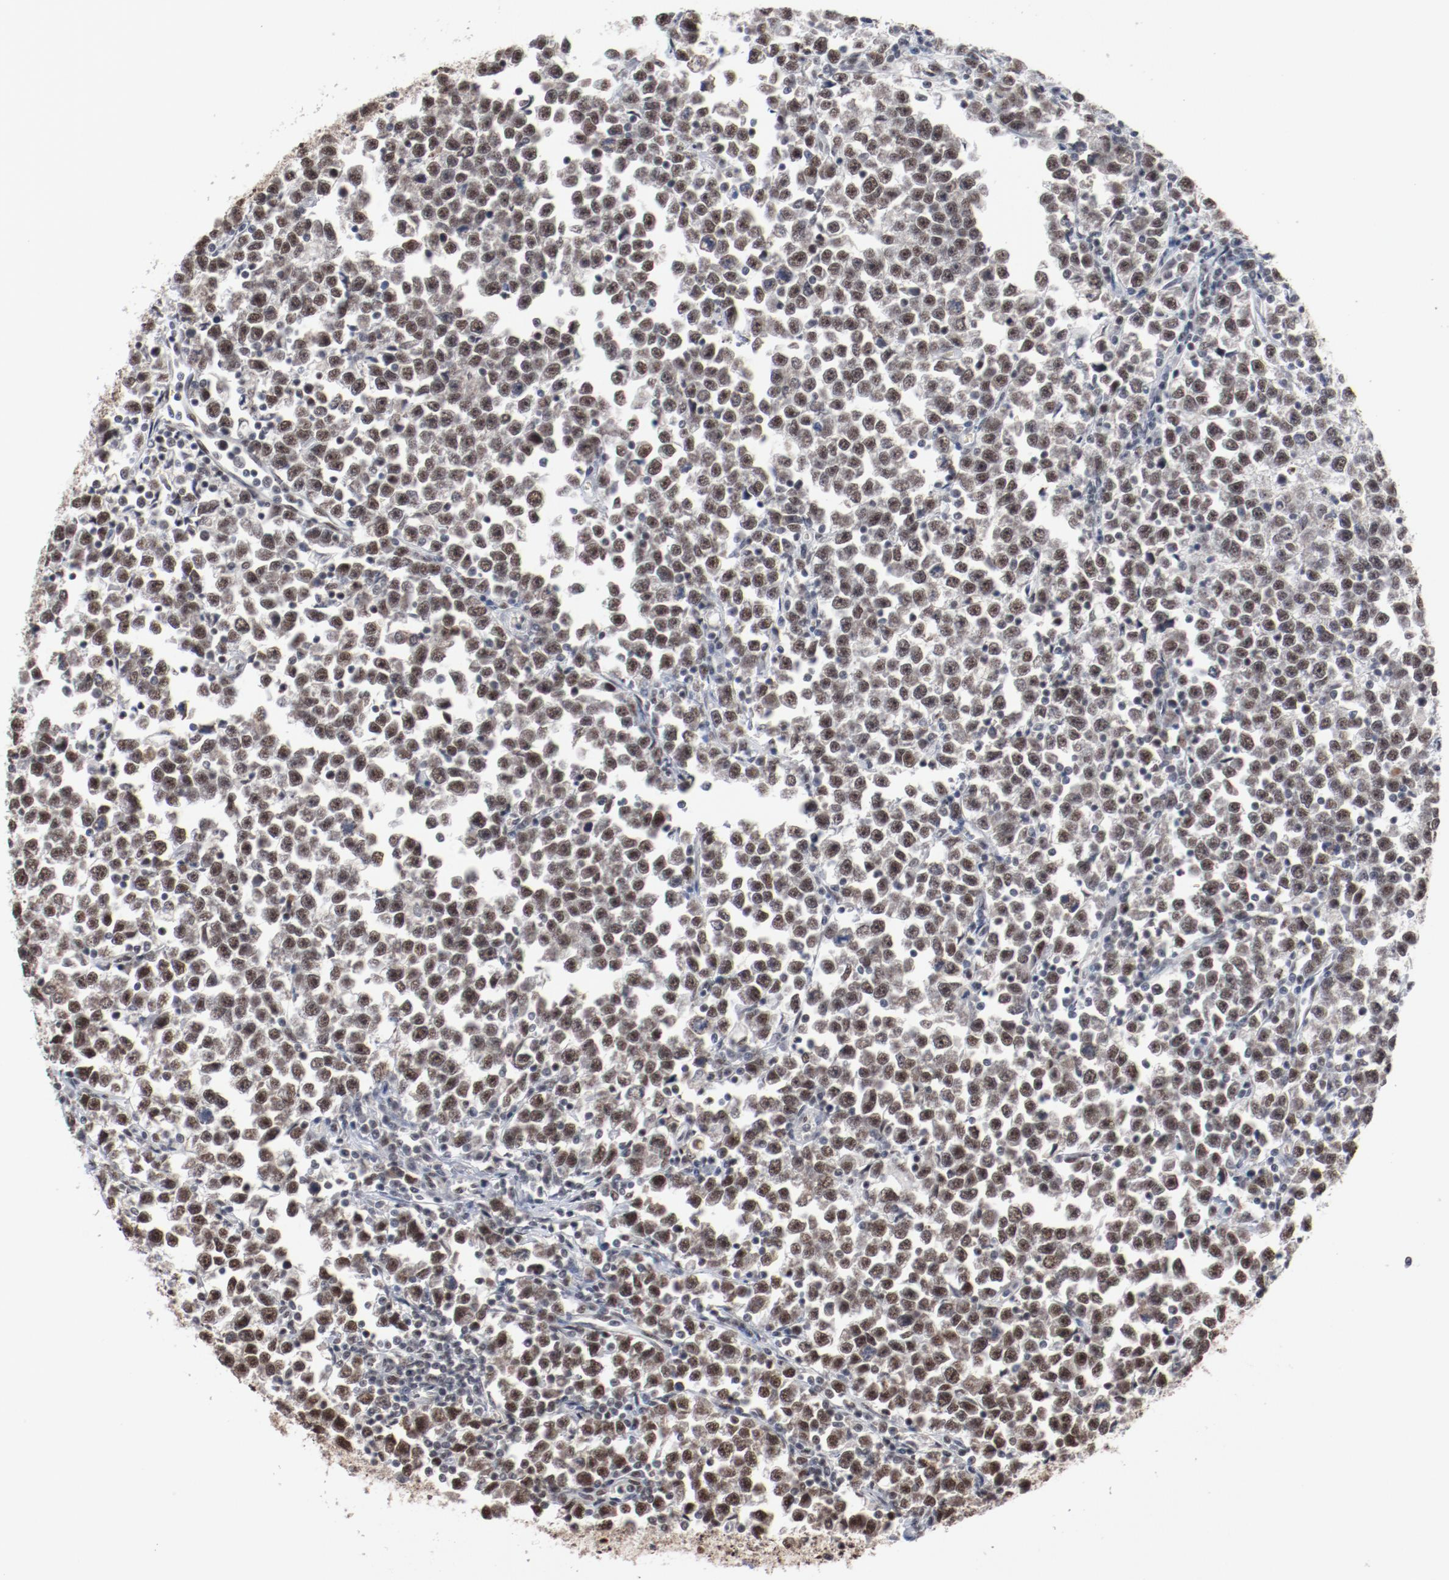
{"staining": {"intensity": "moderate", "quantity": ">75%", "location": "cytoplasmic/membranous,nuclear"}, "tissue": "testis cancer", "cell_type": "Tumor cells", "image_type": "cancer", "snomed": [{"axis": "morphology", "description": "Seminoma, NOS"}, {"axis": "topography", "description": "Testis"}], "caption": "Testis seminoma was stained to show a protein in brown. There is medium levels of moderate cytoplasmic/membranous and nuclear staining in approximately >75% of tumor cells.", "gene": "BUB3", "patient": {"sex": "male", "age": 43}}